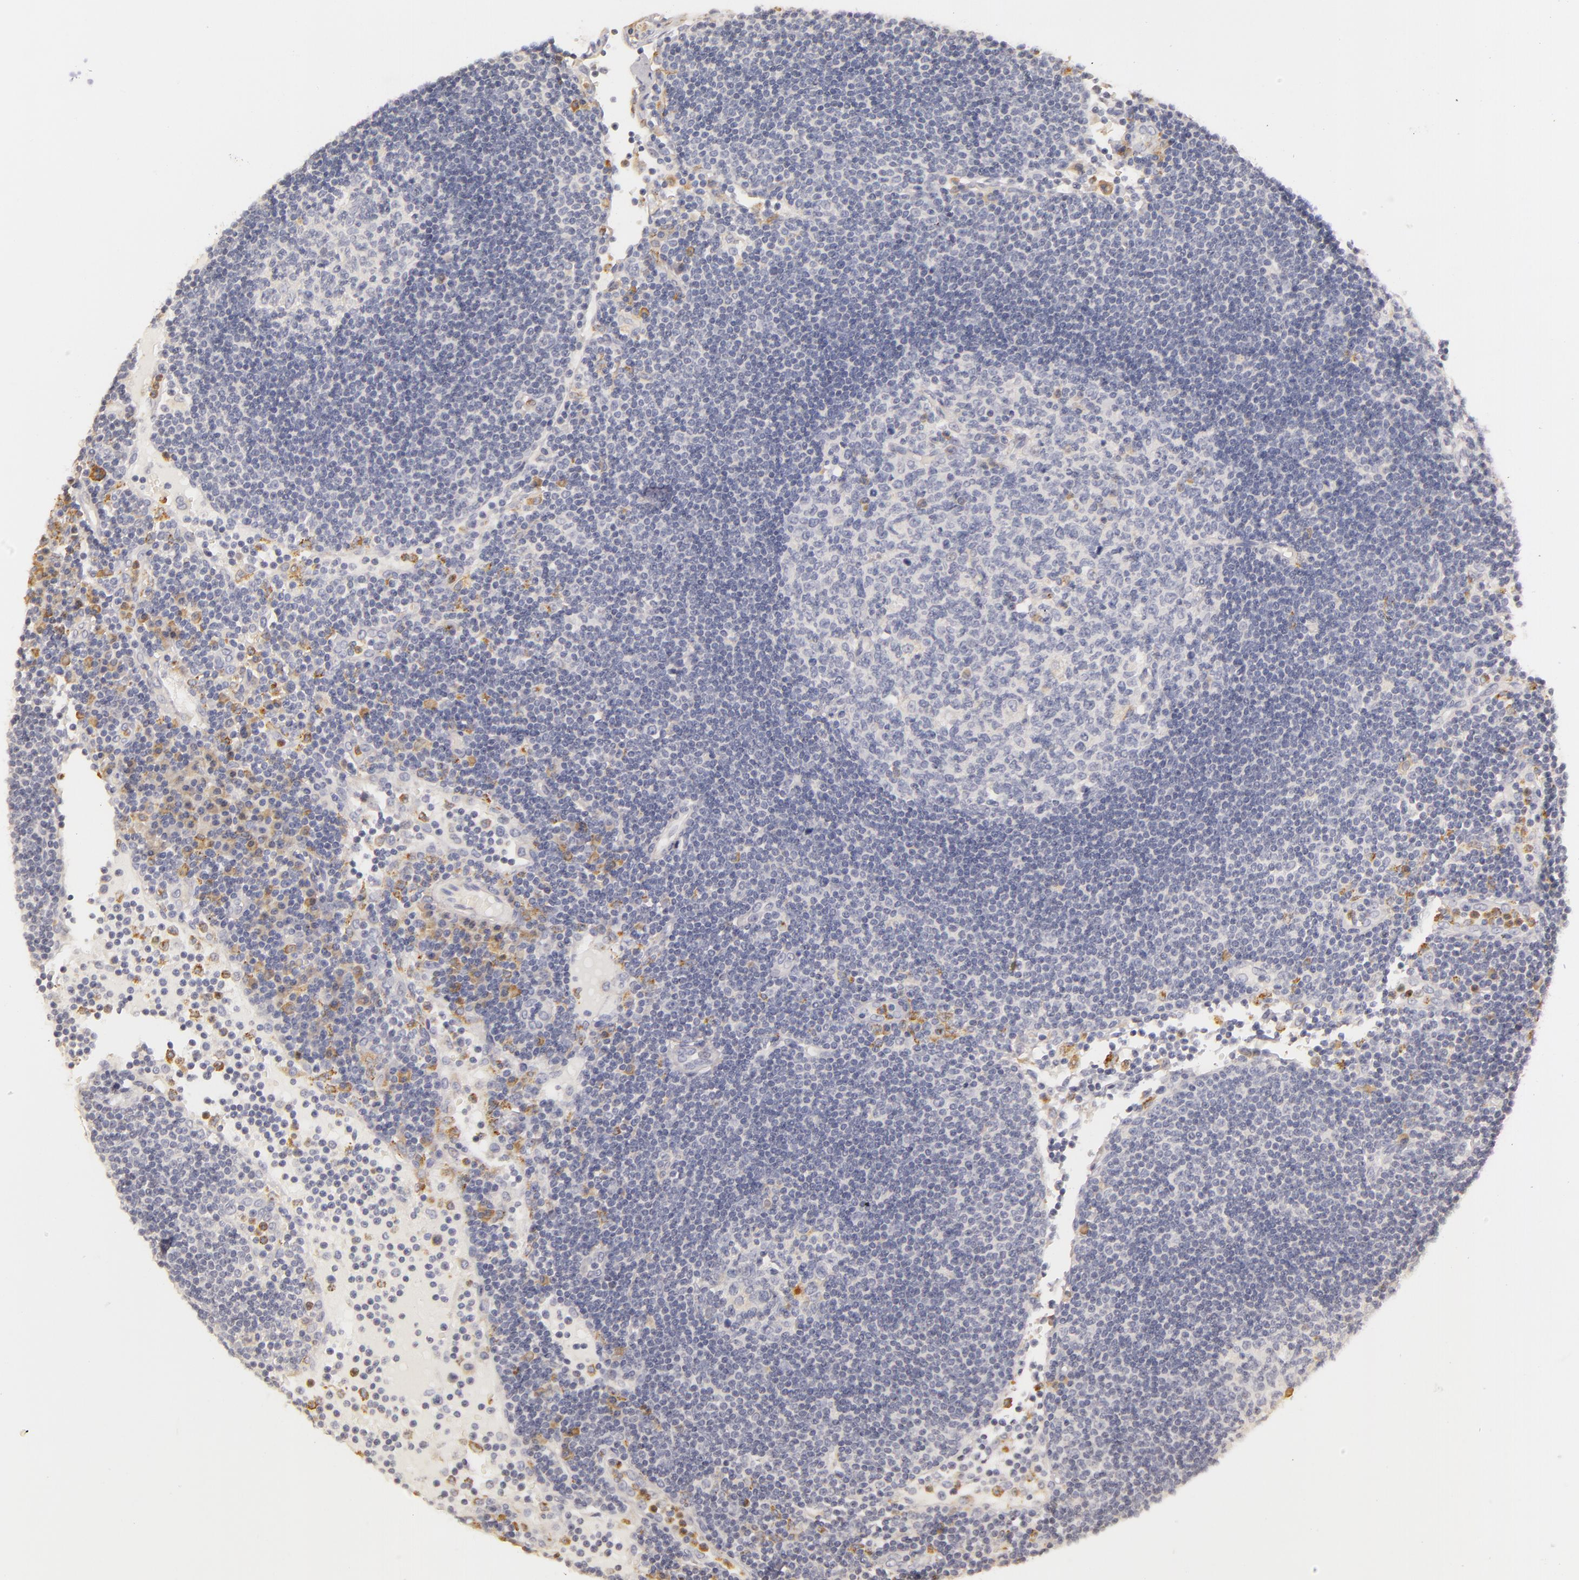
{"staining": {"intensity": "negative", "quantity": "none", "location": "none"}, "tissue": "lymph node", "cell_type": "Germinal center cells", "image_type": "normal", "snomed": [{"axis": "morphology", "description": "Normal tissue, NOS"}, {"axis": "topography", "description": "Lymph node"}], "caption": "Germinal center cells show no significant protein positivity in benign lymph node.", "gene": "TLR8", "patient": {"sex": "male", "age": 54}}